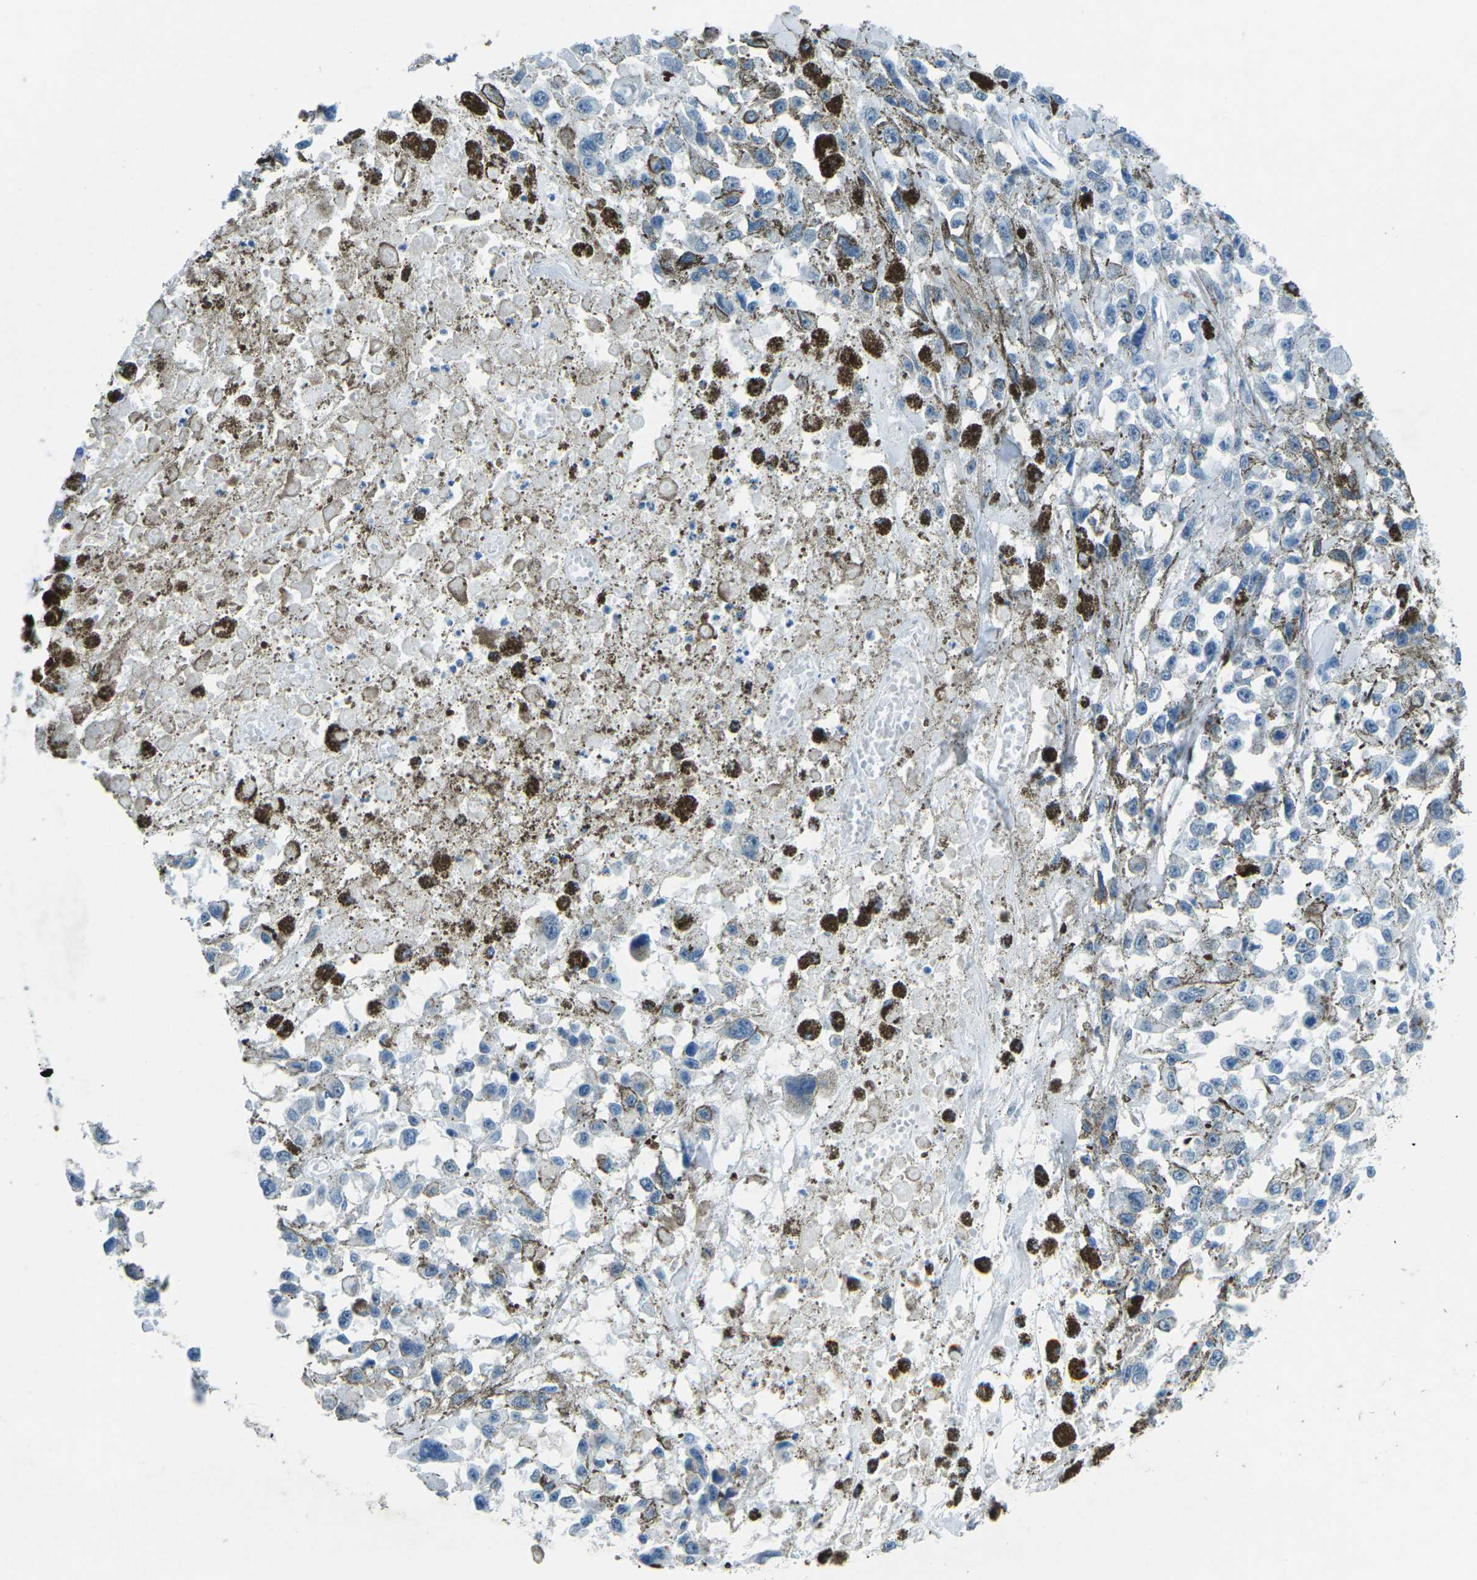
{"staining": {"intensity": "negative", "quantity": "none", "location": "none"}, "tissue": "melanoma", "cell_type": "Tumor cells", "image_type": "cancer", "snomed": [{"axis": "morphology", "description": "Malignant melanoma, Metastatic site"}, {"axis": "topography", "description": "Lymph node"}], "caption": "Protein analysis of melanoma exhibits no significant staining in tumor cells. (DAB immunohistochemistry (IHC) with hematoxylin counter stain).", "gene": "MYH8", "patient": {"sex": "male", "age": 59}}